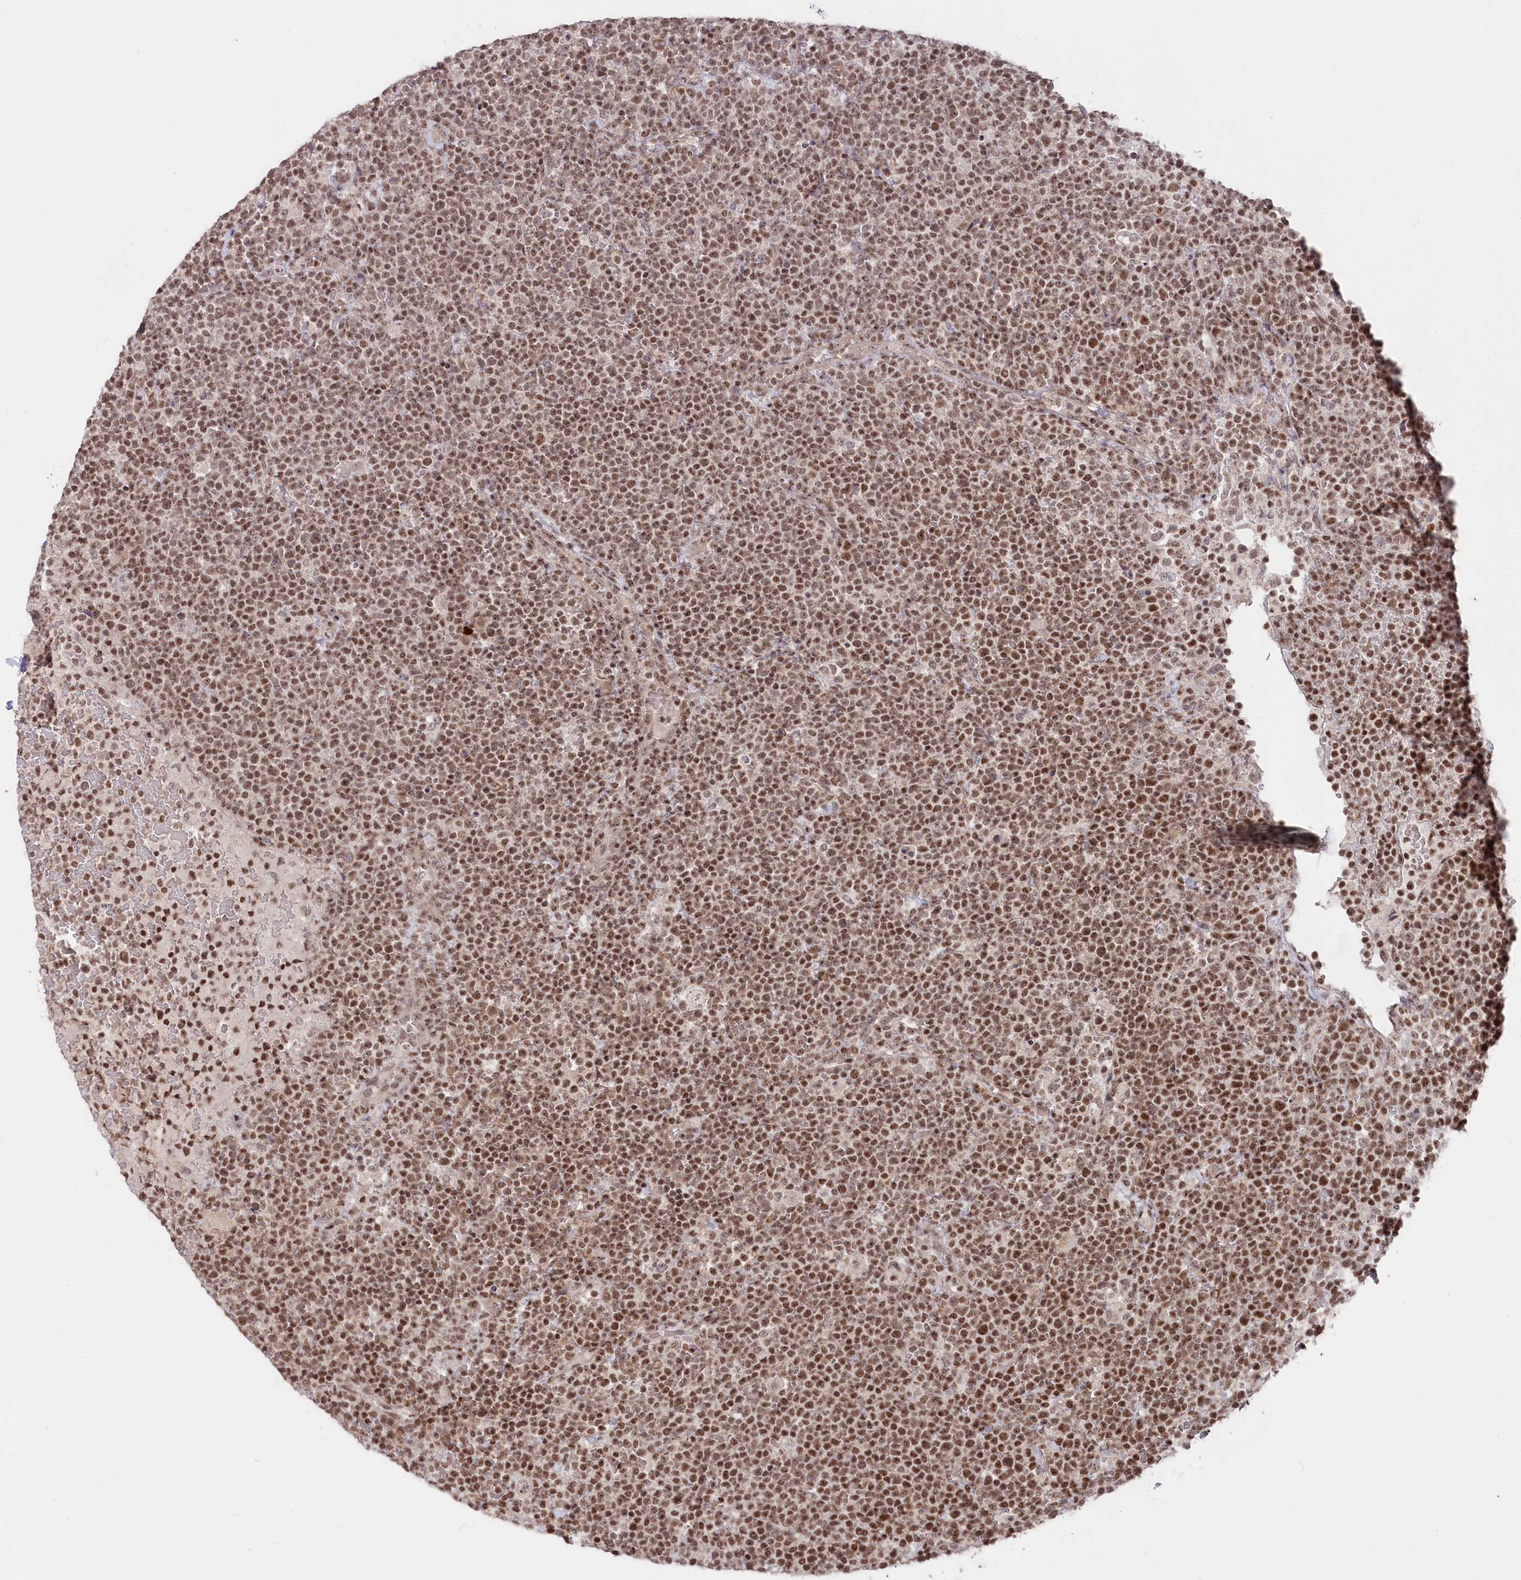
{"staining": {"intensity": "moderate", "quantity": ">75%", "location": "nuclear"}, "tissue": "lymphoma", "cell_type": "Tumor cells", "image_type": "cancer", "snomed": [{"axis": "morphology", "description": "Malignant lymphoma, non-Hodgkin's type, High grade"}, {"axis": "topography", "description": "Lymph node"}], "caption": "Lymphoma tissue exhibits moderate nuclear expression in approximately >75% of tumor cells, visualized by immunohistochemistry.", "gene": "CGGBP1", "patient": {"sex": "male", "age": 61}}